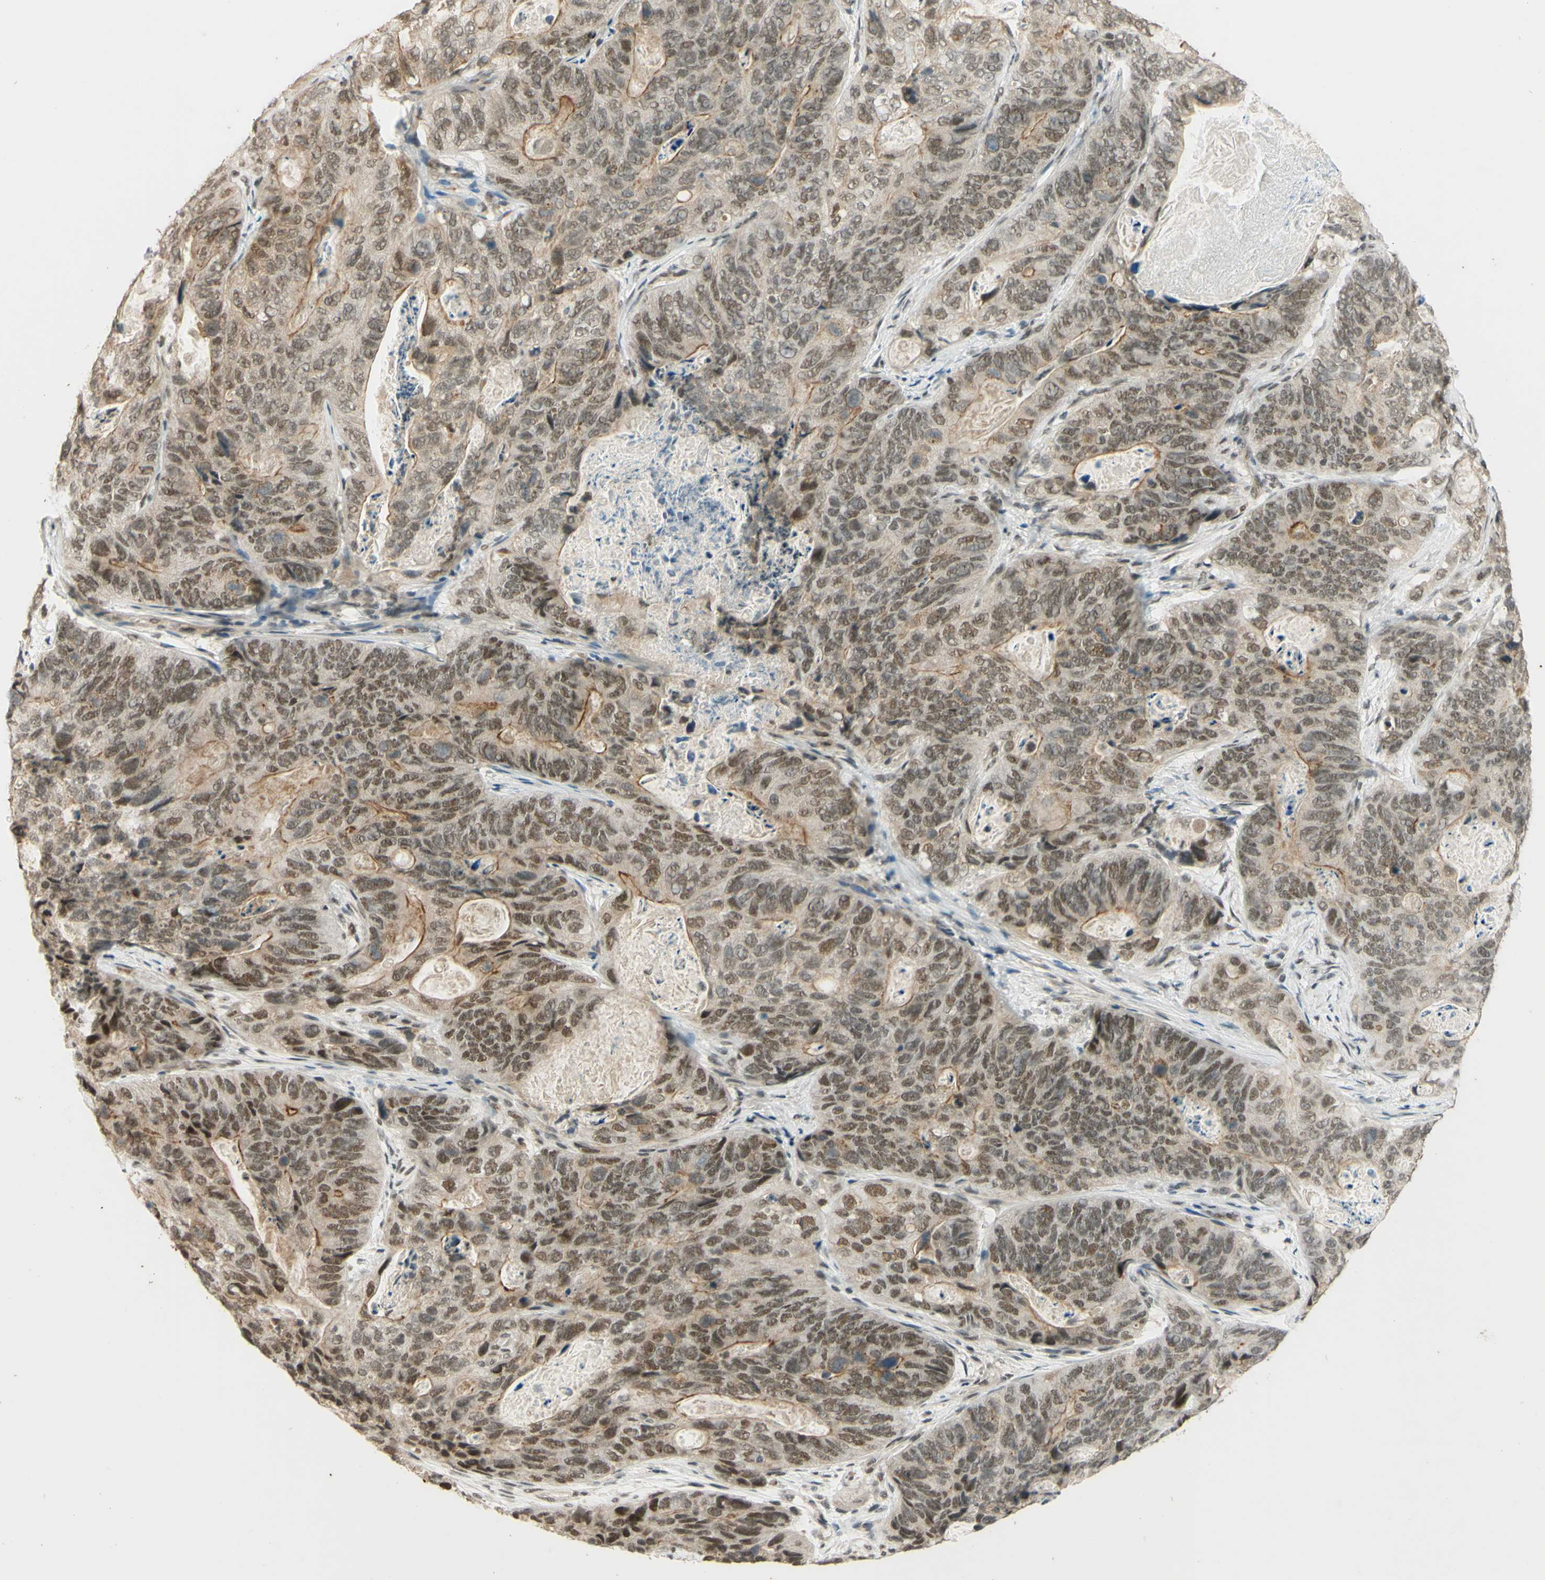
{"staining": {"intensity": "weak", "quantity": ">75%", "location": "nuclear"}, "tissue": "stomach cancer", "cell_type": "Tumor cells", "image_type": "cancer", "snomed": [{"axis": "morphology", "description": "Adenocarcinoma, NOS"}, {"axis": "topography", "description": "Stomach"}], "caption": "Tumor cells display weak nuclear staining in about >75% of cells in stomach cancer.", "gene": "SMARCB1", "patient": {"sex": "female", "age": 89}}